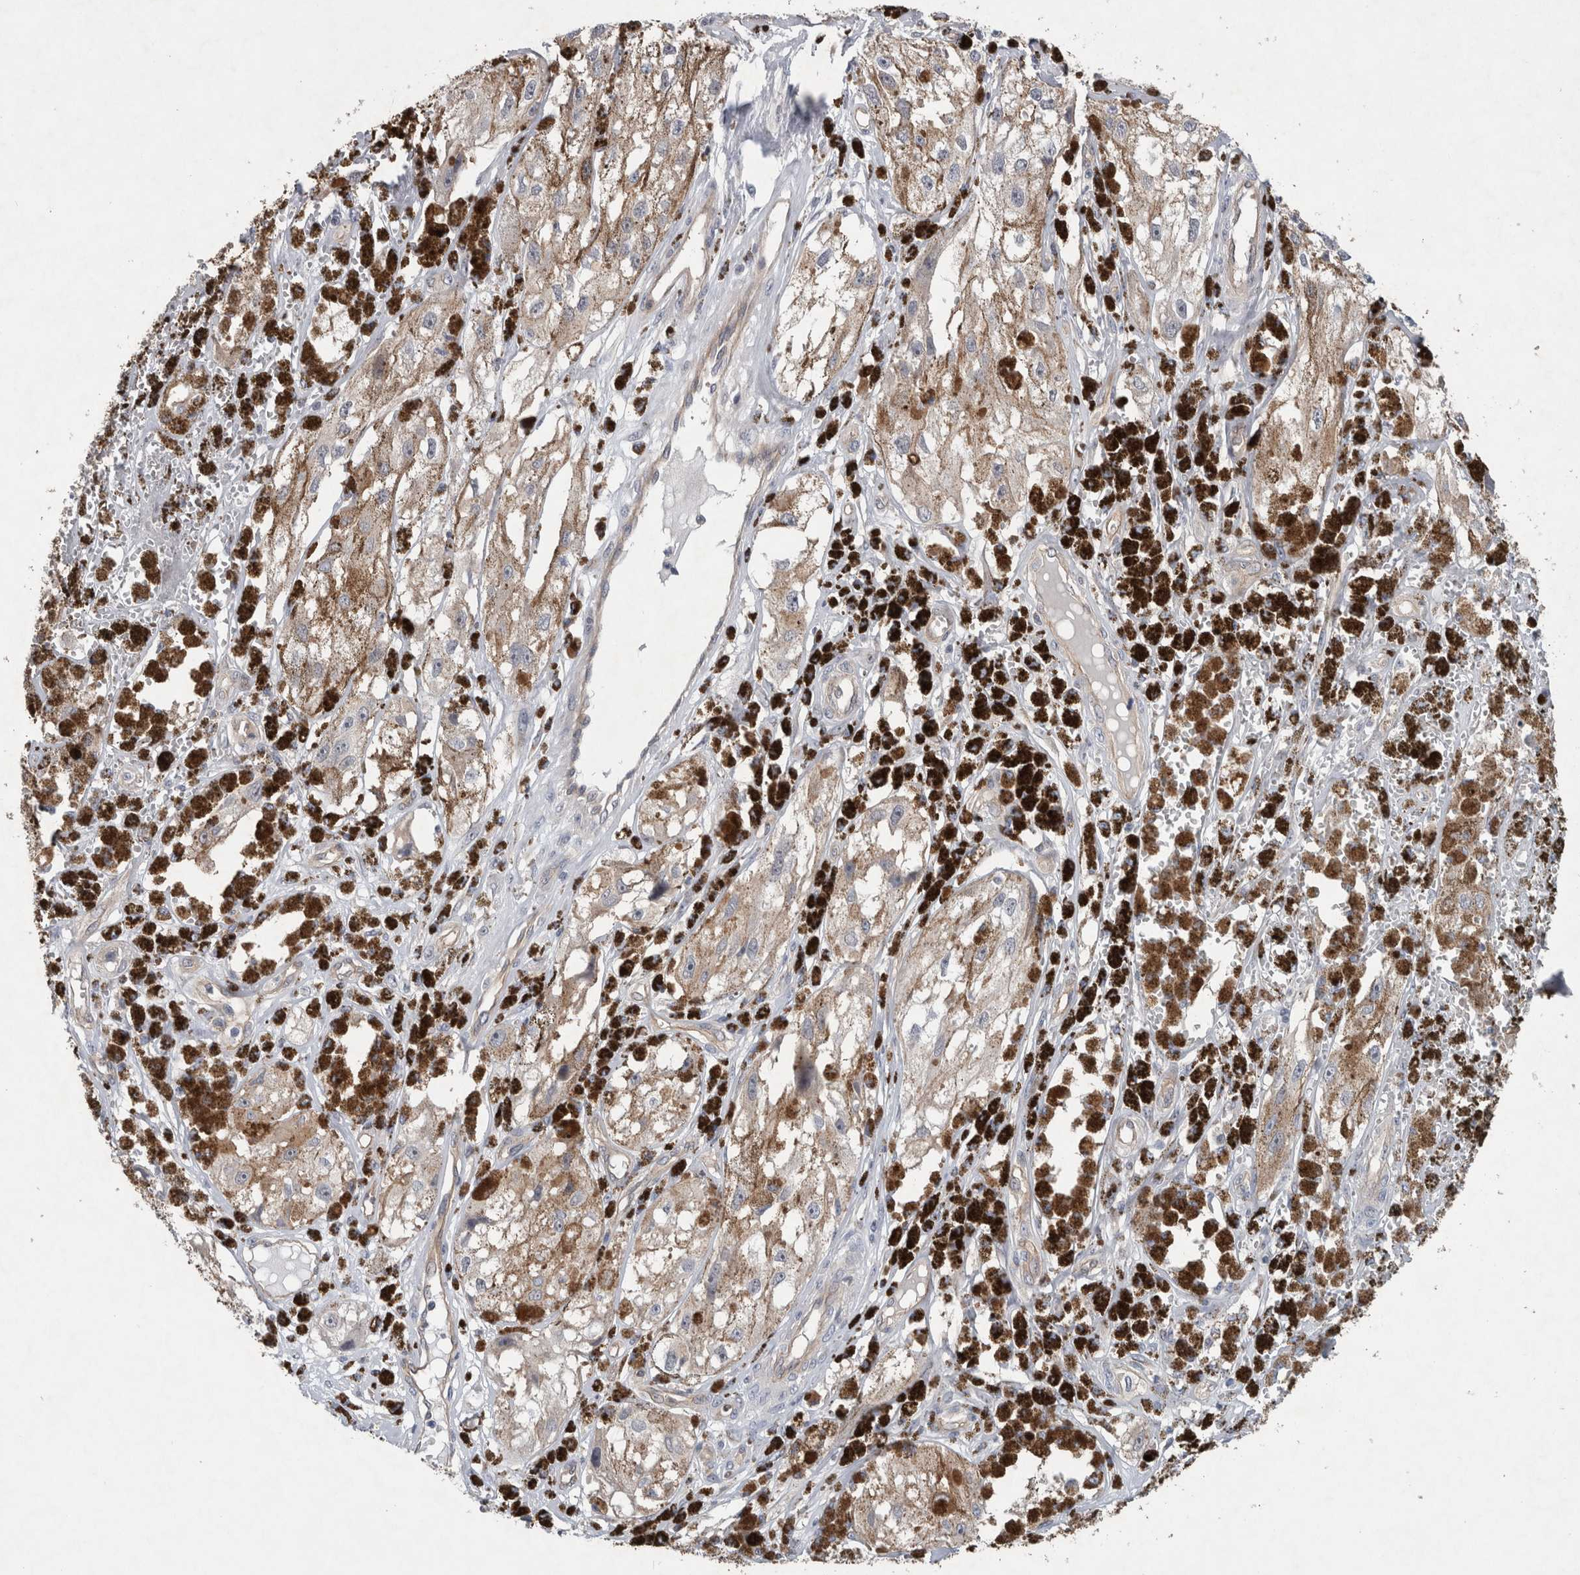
{"staining": {"intensity": "moderate", "quantity": ">75%", "location": "cytoplasmic/membranous"}, "tissue": "melanoma", "cell_type": "Tumor cells", "image_type": "cancer", "snomed": [{"axis": "morphology", "description": "Malignant melanoma, NOS"}, {"axis": "topography", "description": "Skin"}], "caption": "This histopathology image reveals immunohistochemistry (IHC) staining of melanoma, with medium moderate cytoplasmic/membranous staining in about >75% of tumor cells.", "gene": "BCAM", "patient": {"sex": "male", "age": 88}}